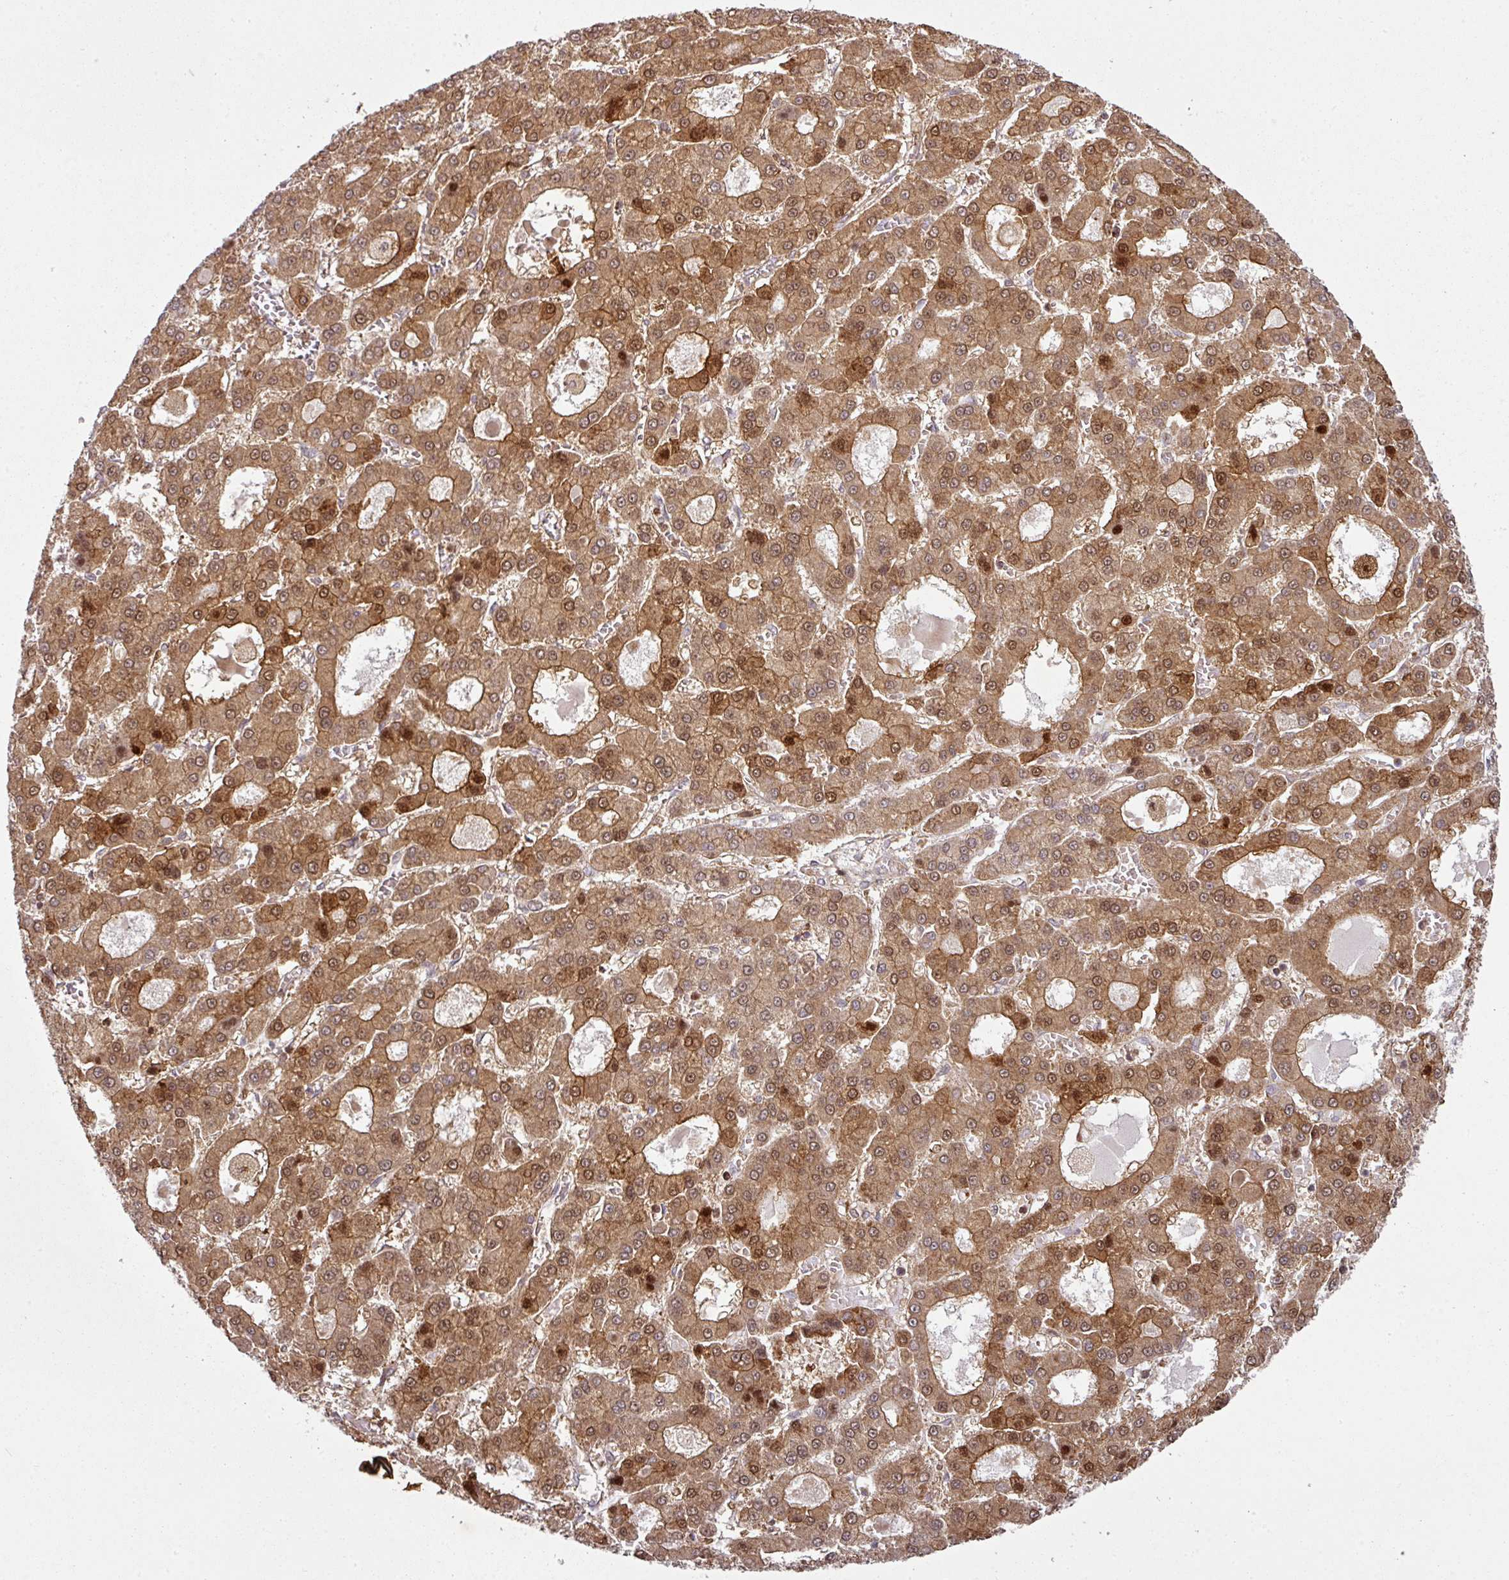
{"staining": {"intensity": "strong", "quantity": "25%-75%", "location": "cytoplasmic/membranous,nuclear"}, "tissue": "liver cancer", "cell_type": "Tumor cells", "image_type": "cancer", "snomed": [{"axis": "morphology", "description": "Carcinoma, Hepatocellular, NOS"}, {"axis": "topography", "description": "Liver"}], "caption": "Protein staining reveals strong cytoplasmic/membranous and nuclear positivity in approximately 25%-75% of tumor cells in hepatocellular carcinoma (liver).", "gene": "ATAT1", "patient": {"sex": "male", "age": 70}}